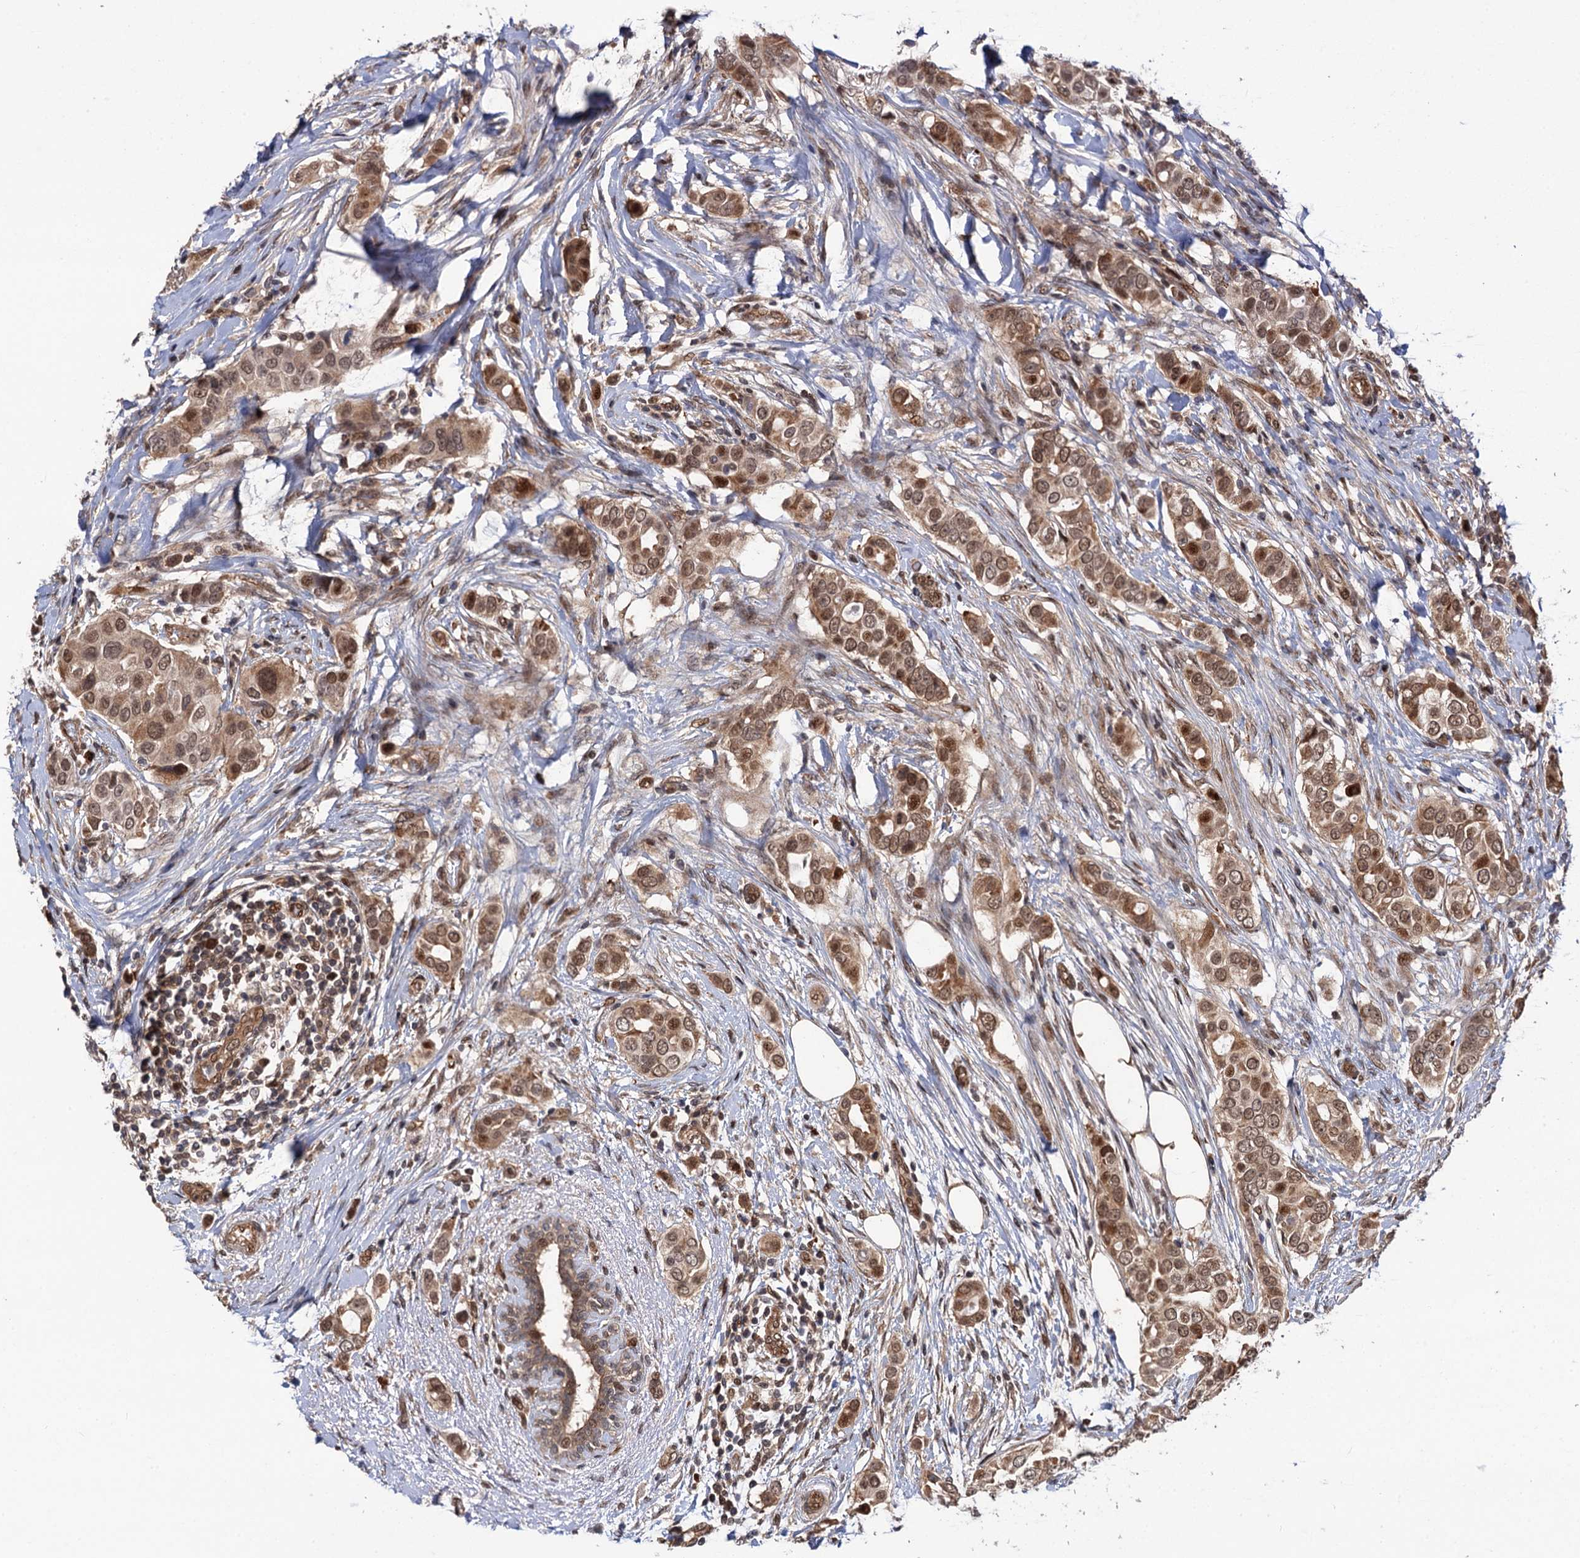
{"staining": {"intensity": "moderate", "quantity": ">75%", "location": "nuclear"}, "tissue": "breast cancer", "cell_type": "Tumor cells", "image_type": "cancer", "snomed": [{"axis": "morphology", "description": "Lobular carcinoma"}, {"axis": "topography", "description": "Breast"}], "caption": "The photomicrograph displays staining of lobular carcinoma (breast), revealing moderate nuclear protein staining (brown color) within tumor cells.", "gene": "CDC23", "patient": {"sex": "female", "age": 51}}